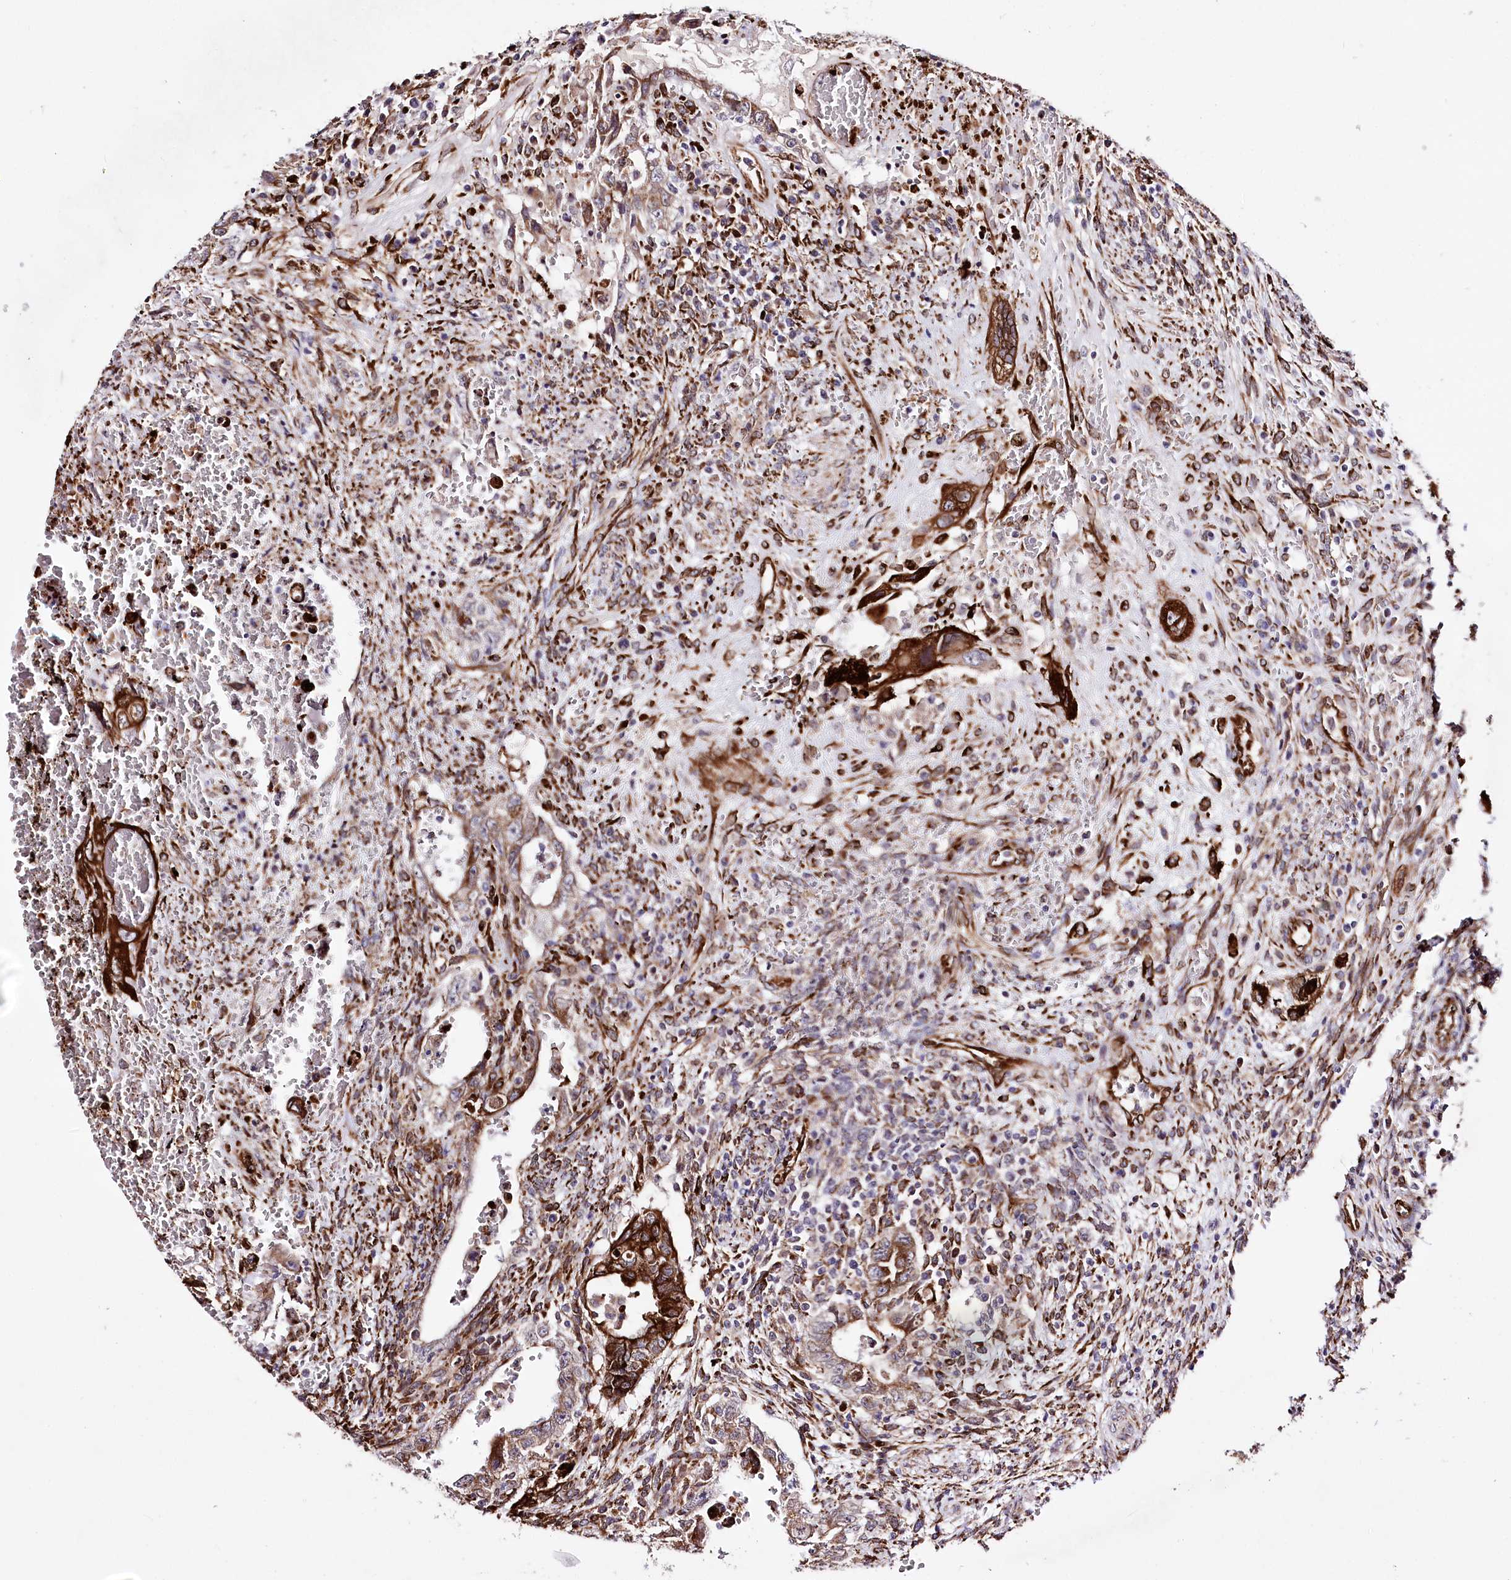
{"staining": {"intensity": "strong", "quantity": "25%-75%", "location": "cytoplasmic/membranous"}, "tissue": "testis cancer", "cell_type": "Tumor cells", "image_type": "cancer", "snomed": [{"axis": "morphology", "description": "Carcinoma, Embryonal, NOS"}, {"axis": "topography", "description": "Testis"}], "caption": "A brown stain shows strong cytoplasmic/membranous staining of a protein in testis cancer (embryonal carcinoma) tumor cells. Ihc stains the protein in brown and the nuclei are stained blue.", "gene": "WWC1", "patient": {"sex": "male", "age": 26}}